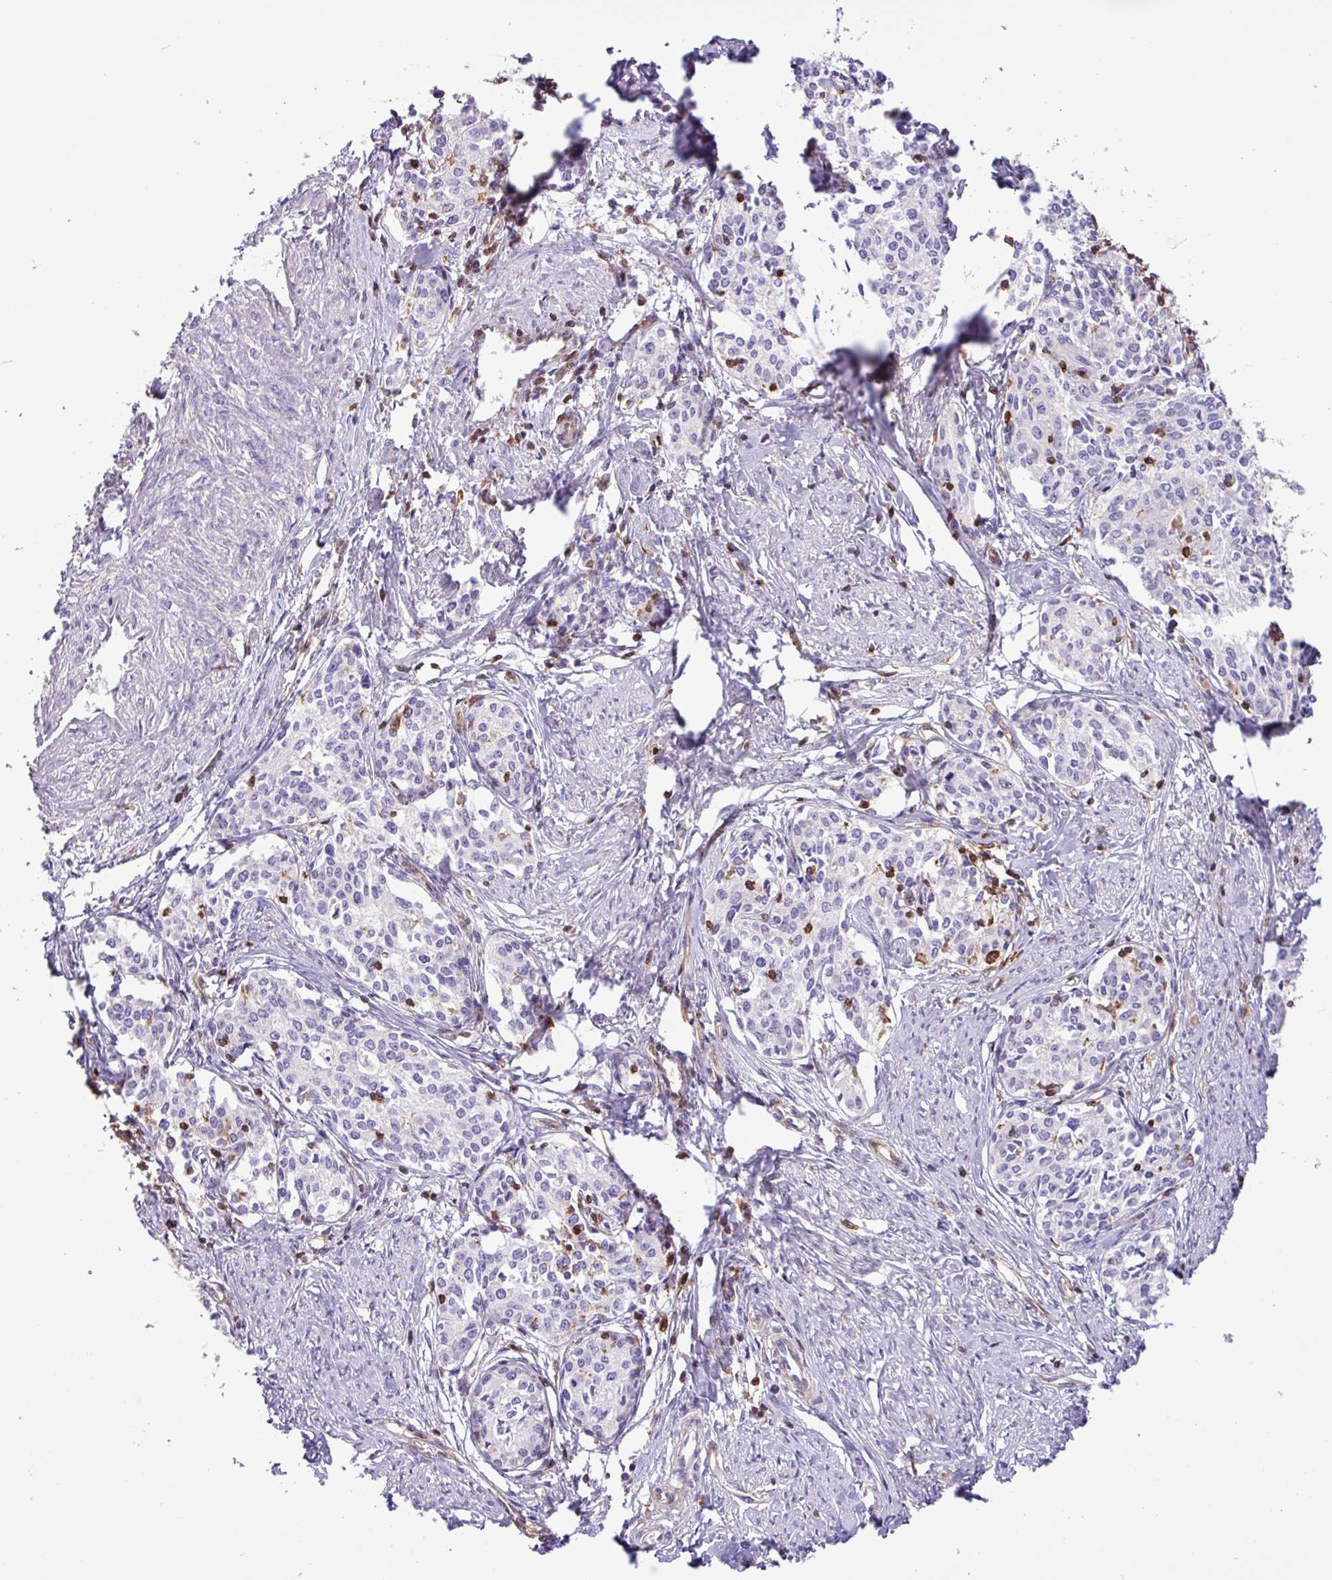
{"staining": {"intensity": "negative", "quantity": "none", "location": "none"}, "tissue": "cervical cancer", "cell_type": "Tumor cells", "image_type": "cancer", "snomed": [{"axis": "morphology", "description": "Squamous cell carcinoma, NOS"}, {"axis": "morphology", "description": "Adenocarcinoma, NOS"}, {"axis": "topography", "description": "Cervix"}], "caption": "An image of cervical squamous cell carcinoma stained for a protein demonstrates no brown staining in tumor cells.", "gene": "PPP1R18", "patient": {"sex": "female", "age": 52}}